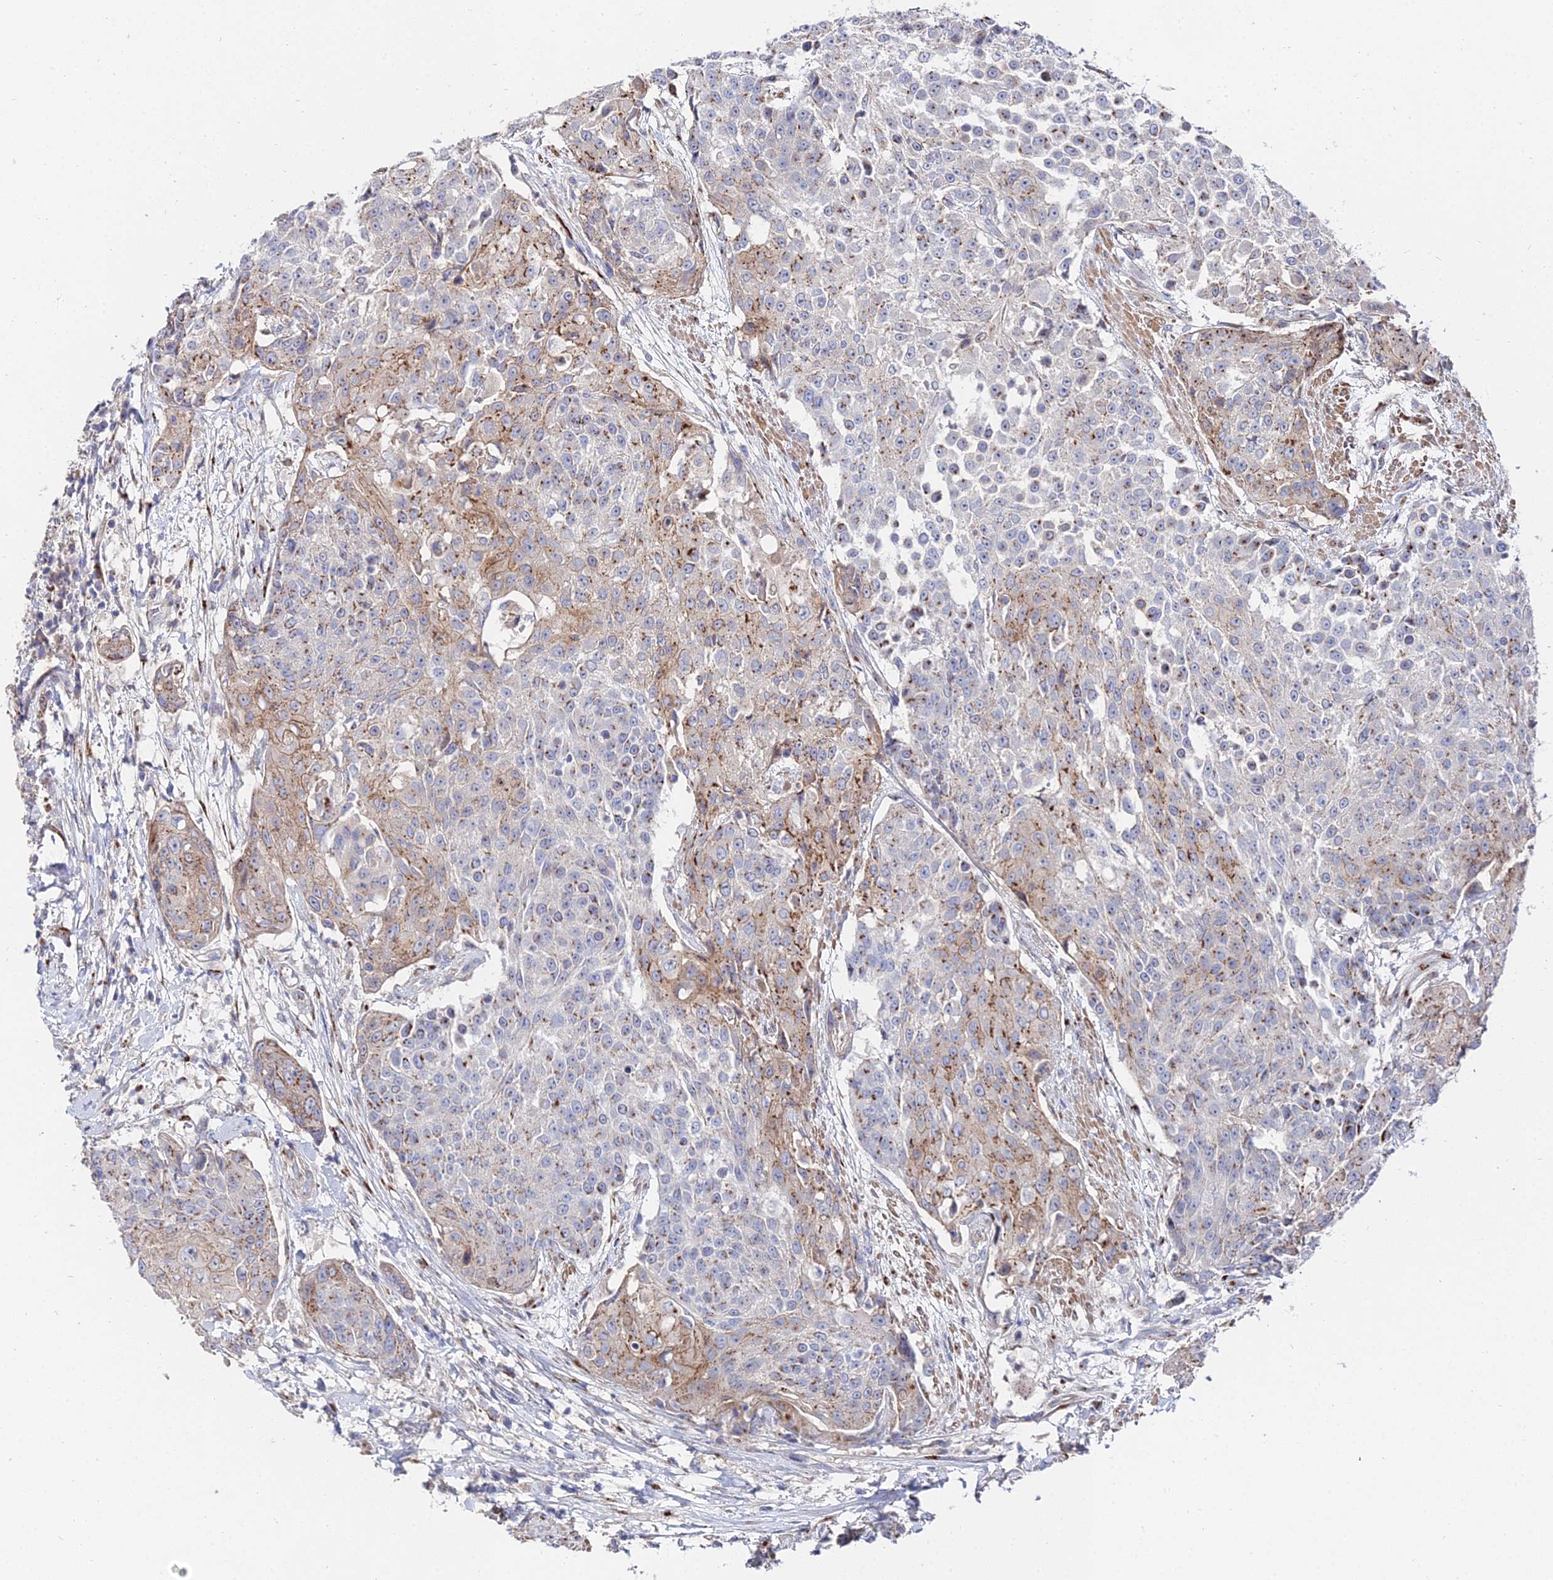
{"staining": {"intensity": "moderate", "quantity": "25%-75%", "location": "cytoplasmic/membranous"}, "tissue": "urothelial cancer", "cell_type": "Tumor cells", "image_type": "cancer", "snomed": [{"axis": "morphology", "description": "Urothelial carcinoma, High grade"}, {"axis": "topography", "description": "Urinary bladder"}], "caption": "The image shows immunohistochemical staining of urothelial carcinoma (high-grade). There is moderate cytoplasmic/membranous staining is identified in approximately 25%-75% of tumor cells.", "gene": "BORCS8", "patient": {"sex": "female", "age": 63}}